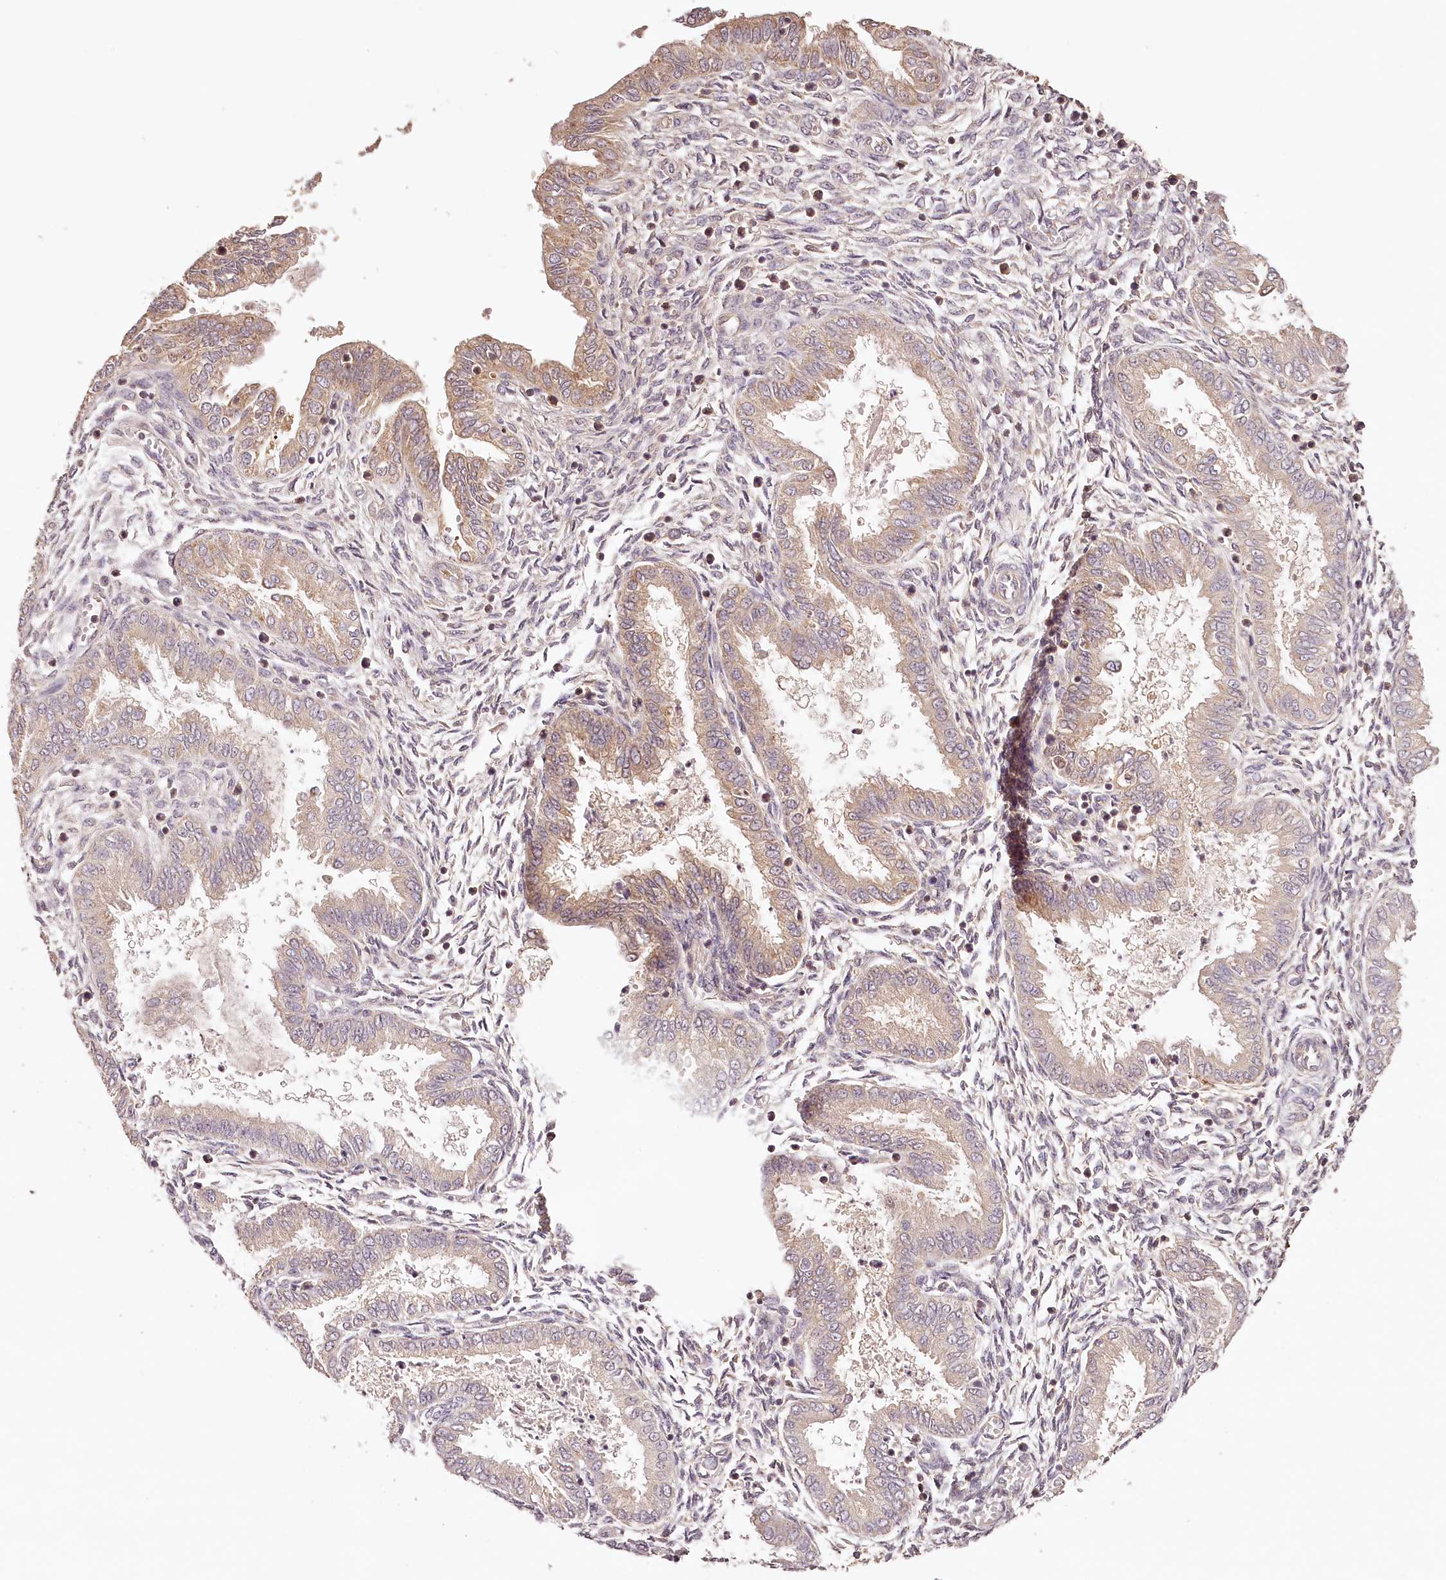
{"staining": {"intensity": "negative", "quantity": "none", "location": "none"}, "tissue": "endometrium", "cell_type": "Cells in endometrial stroma", "image_type": "normal", "snomed": [{"axis": "morphology", "description": "Normal tissue, NOS"}, {"axis": "topography", "description": "Endometrium"}], "caption": "Immunohistochemistry (IHC) histopathology image of benign human endometrium stained for a protein (brown), which displays no expression in cells in endometrial stroma. (DAB immunohistochemistry with hematoxylin counter stain).", "gene": "SYNGR1", "patient": {"sex": "female", "age": 33}}